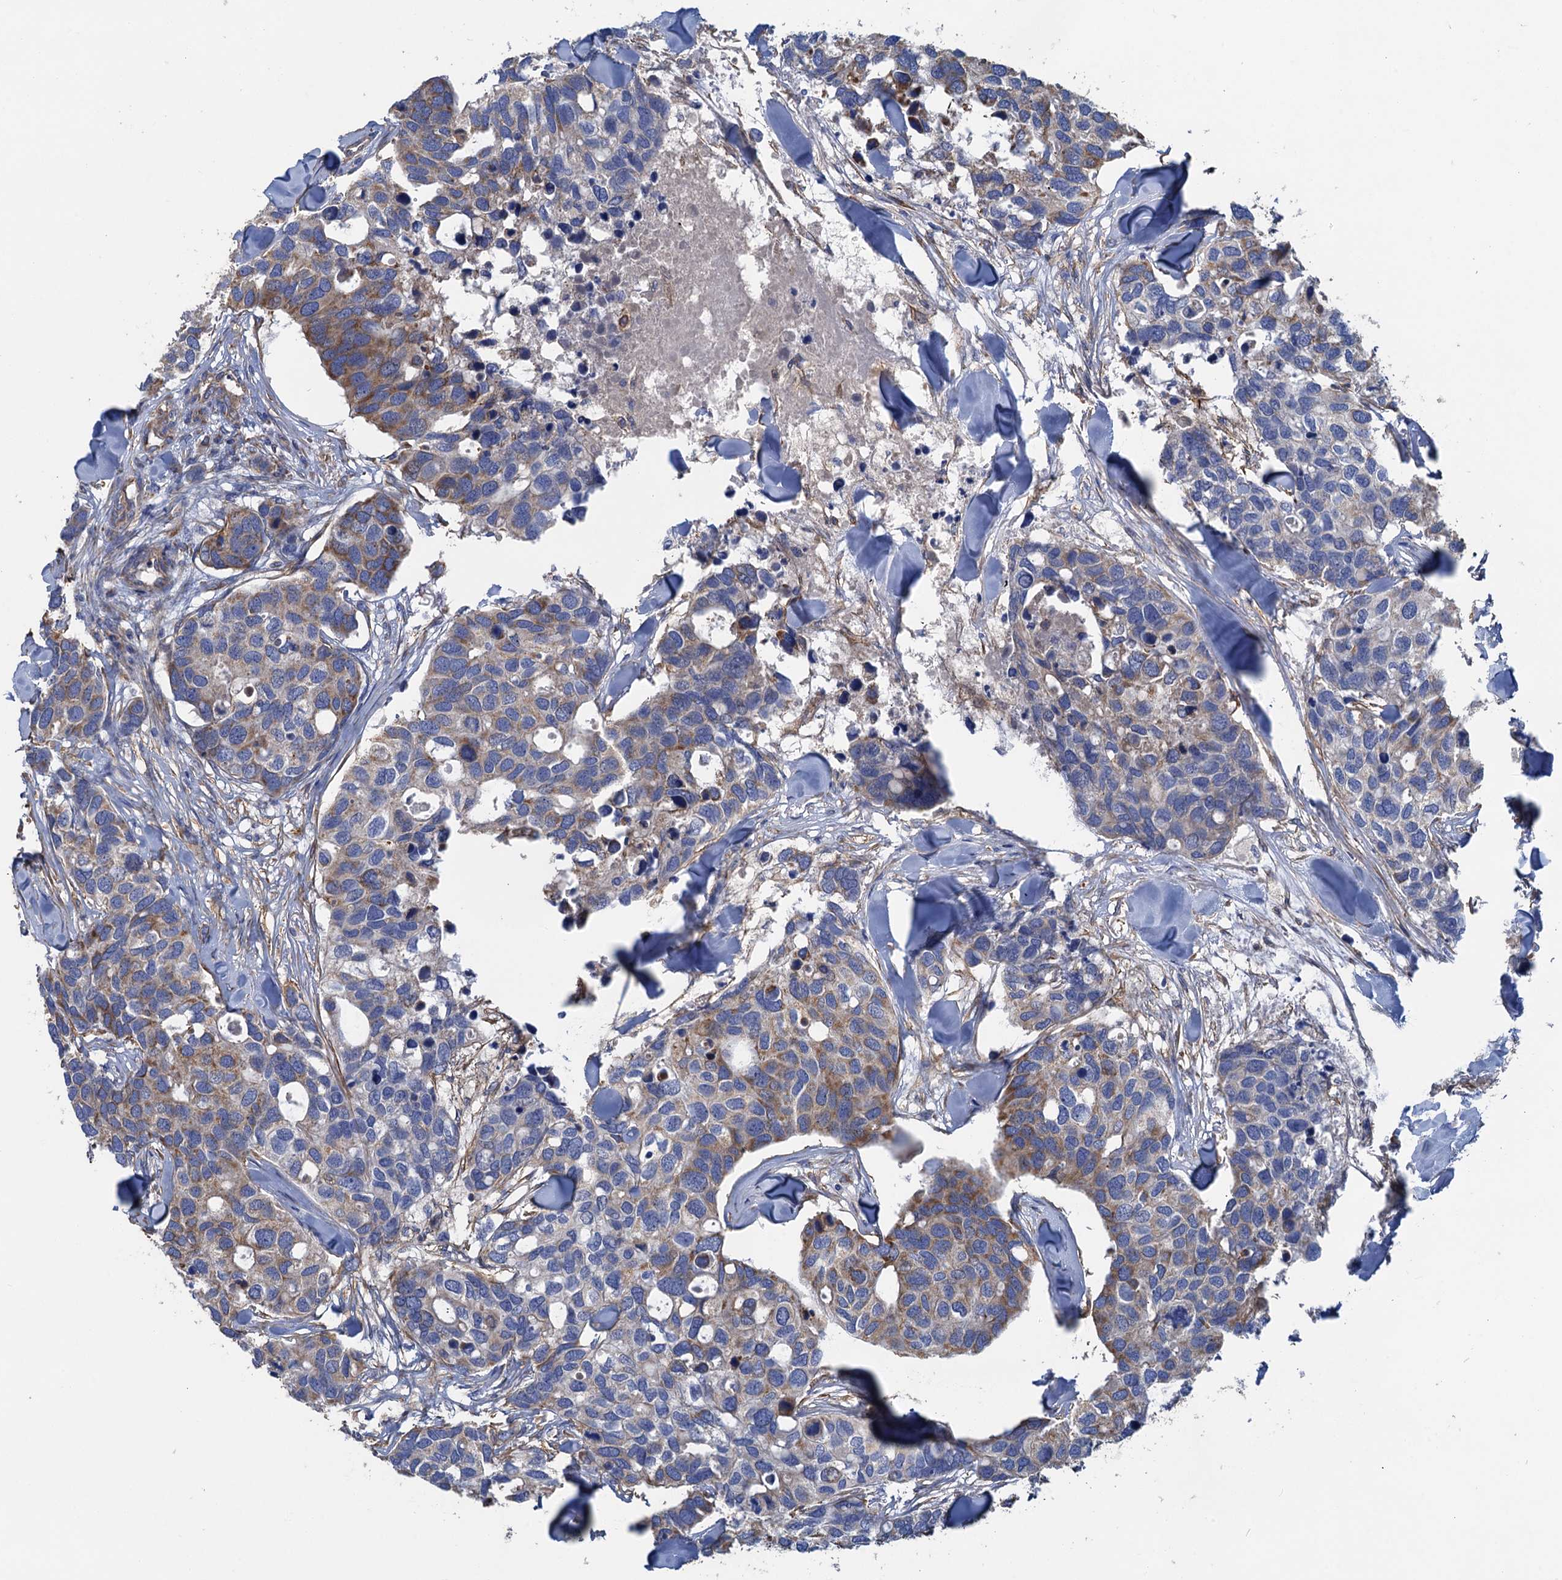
{"staining": {"intensity": "moderate", "quantity": "<25%", "location": "cytoplasmic/membranous"}, "tissue": "breast cancer", "cell_type": "Tumor cells", "image_type": "cancer", "snomed": [{"axis": "morphology", "description": "Duct carcinoma"}, {"axis": "topography", "description": "Breast"}], "caption": "A histopathology image of infiltrating ductal carcinoma (breast) stained for a protein exhibits moderate cytoplasmic/membranous brown staining in tumor cells.", "gene": "GCSH", "patient": {"sex": "female", "age": 83}}